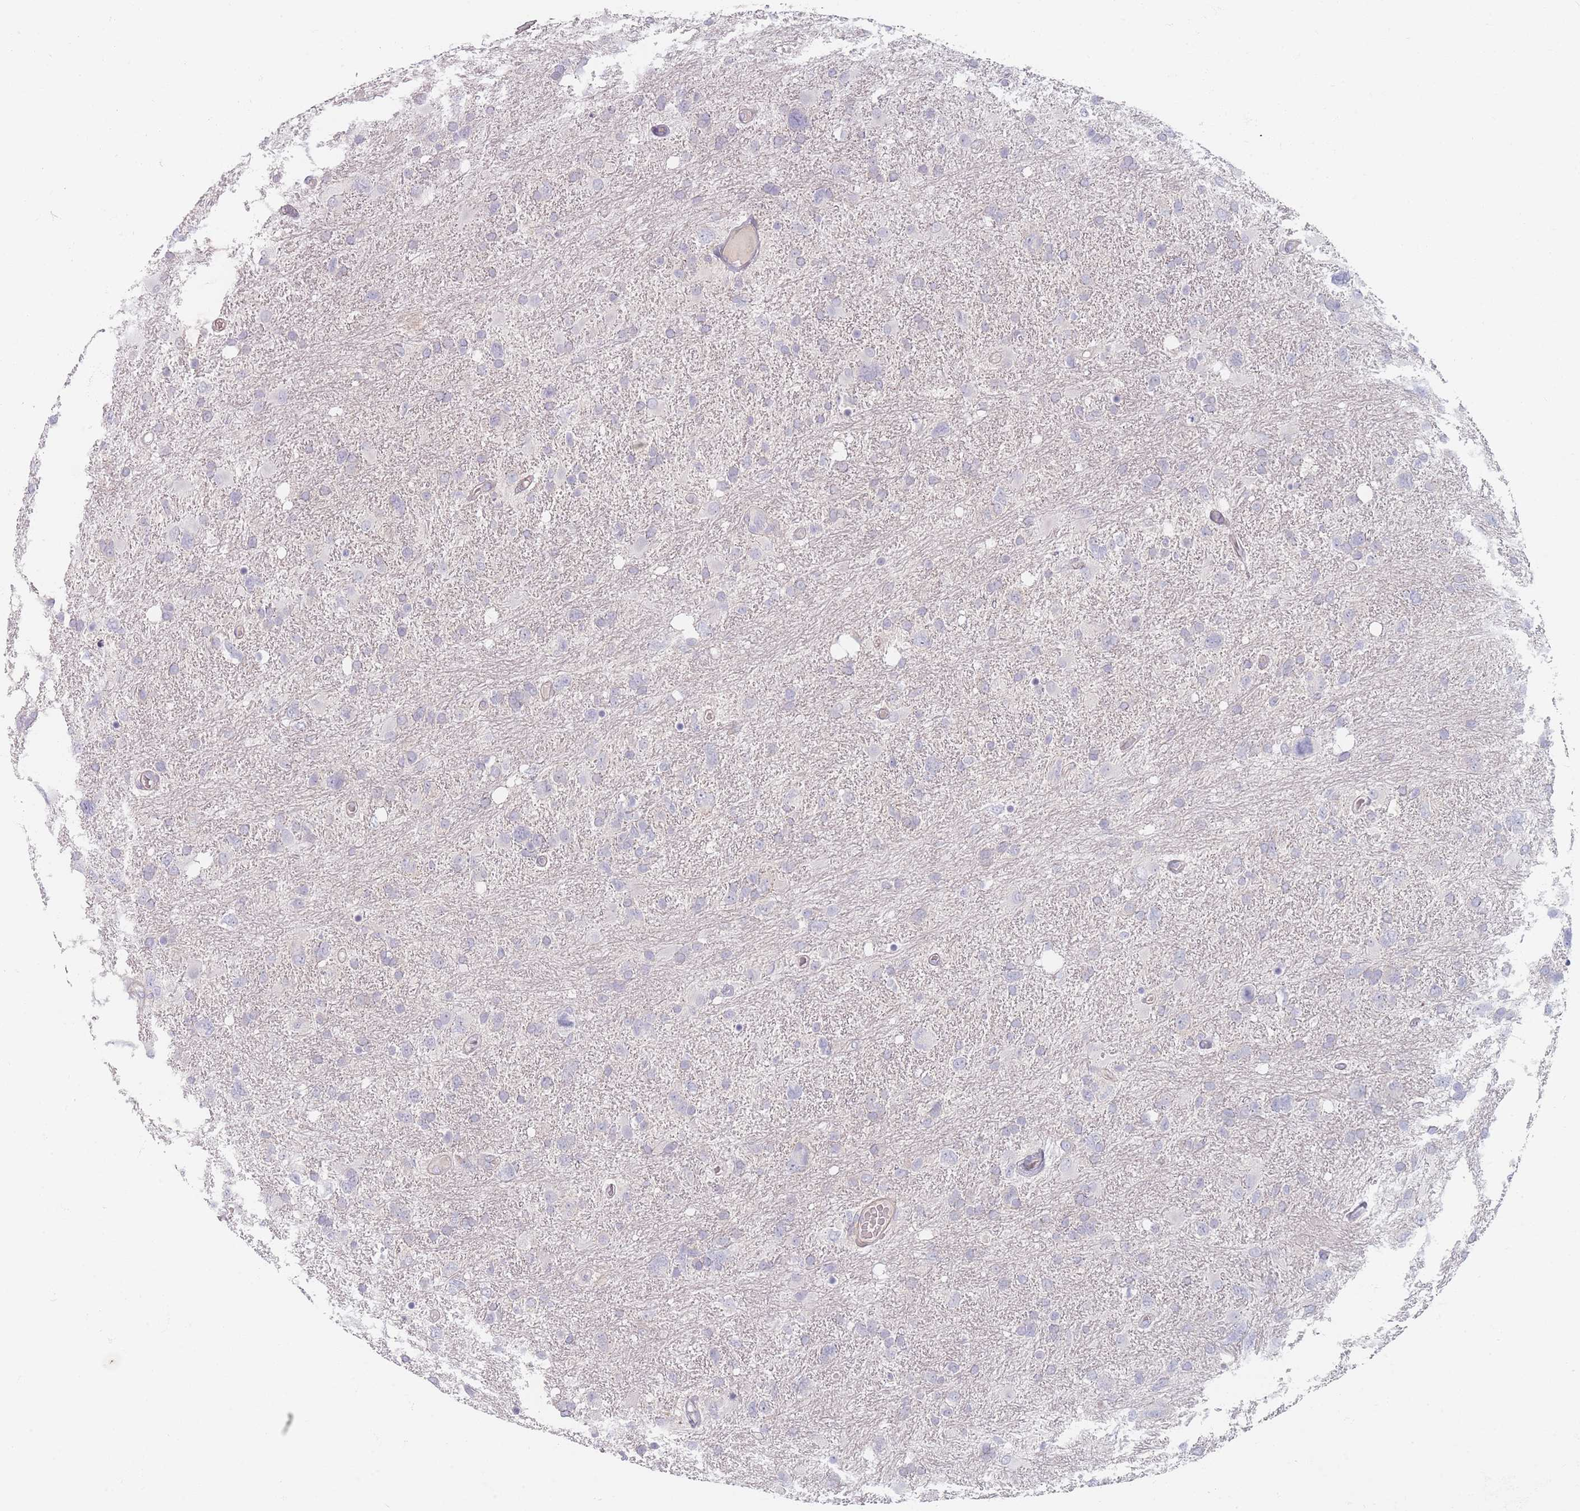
{"staining": {"intensity": "negative", "quantity": "none", "location": "none"}, "tissue": "glioma", "cell_type": "Tumor cells", "image_type": "cancer", "snomed": [{"axis": "morphology", "description": "Glioma, malignant, High grade"}, {"axis": "topography", "description": "Brain"}], "caption": "Immunohistochemistry (IHC) of human malignant glioma (high-grade) displays no positivity in tumor cells.", "gene": "TMOD1", "patient": {"sex": "male", "age": 61}}